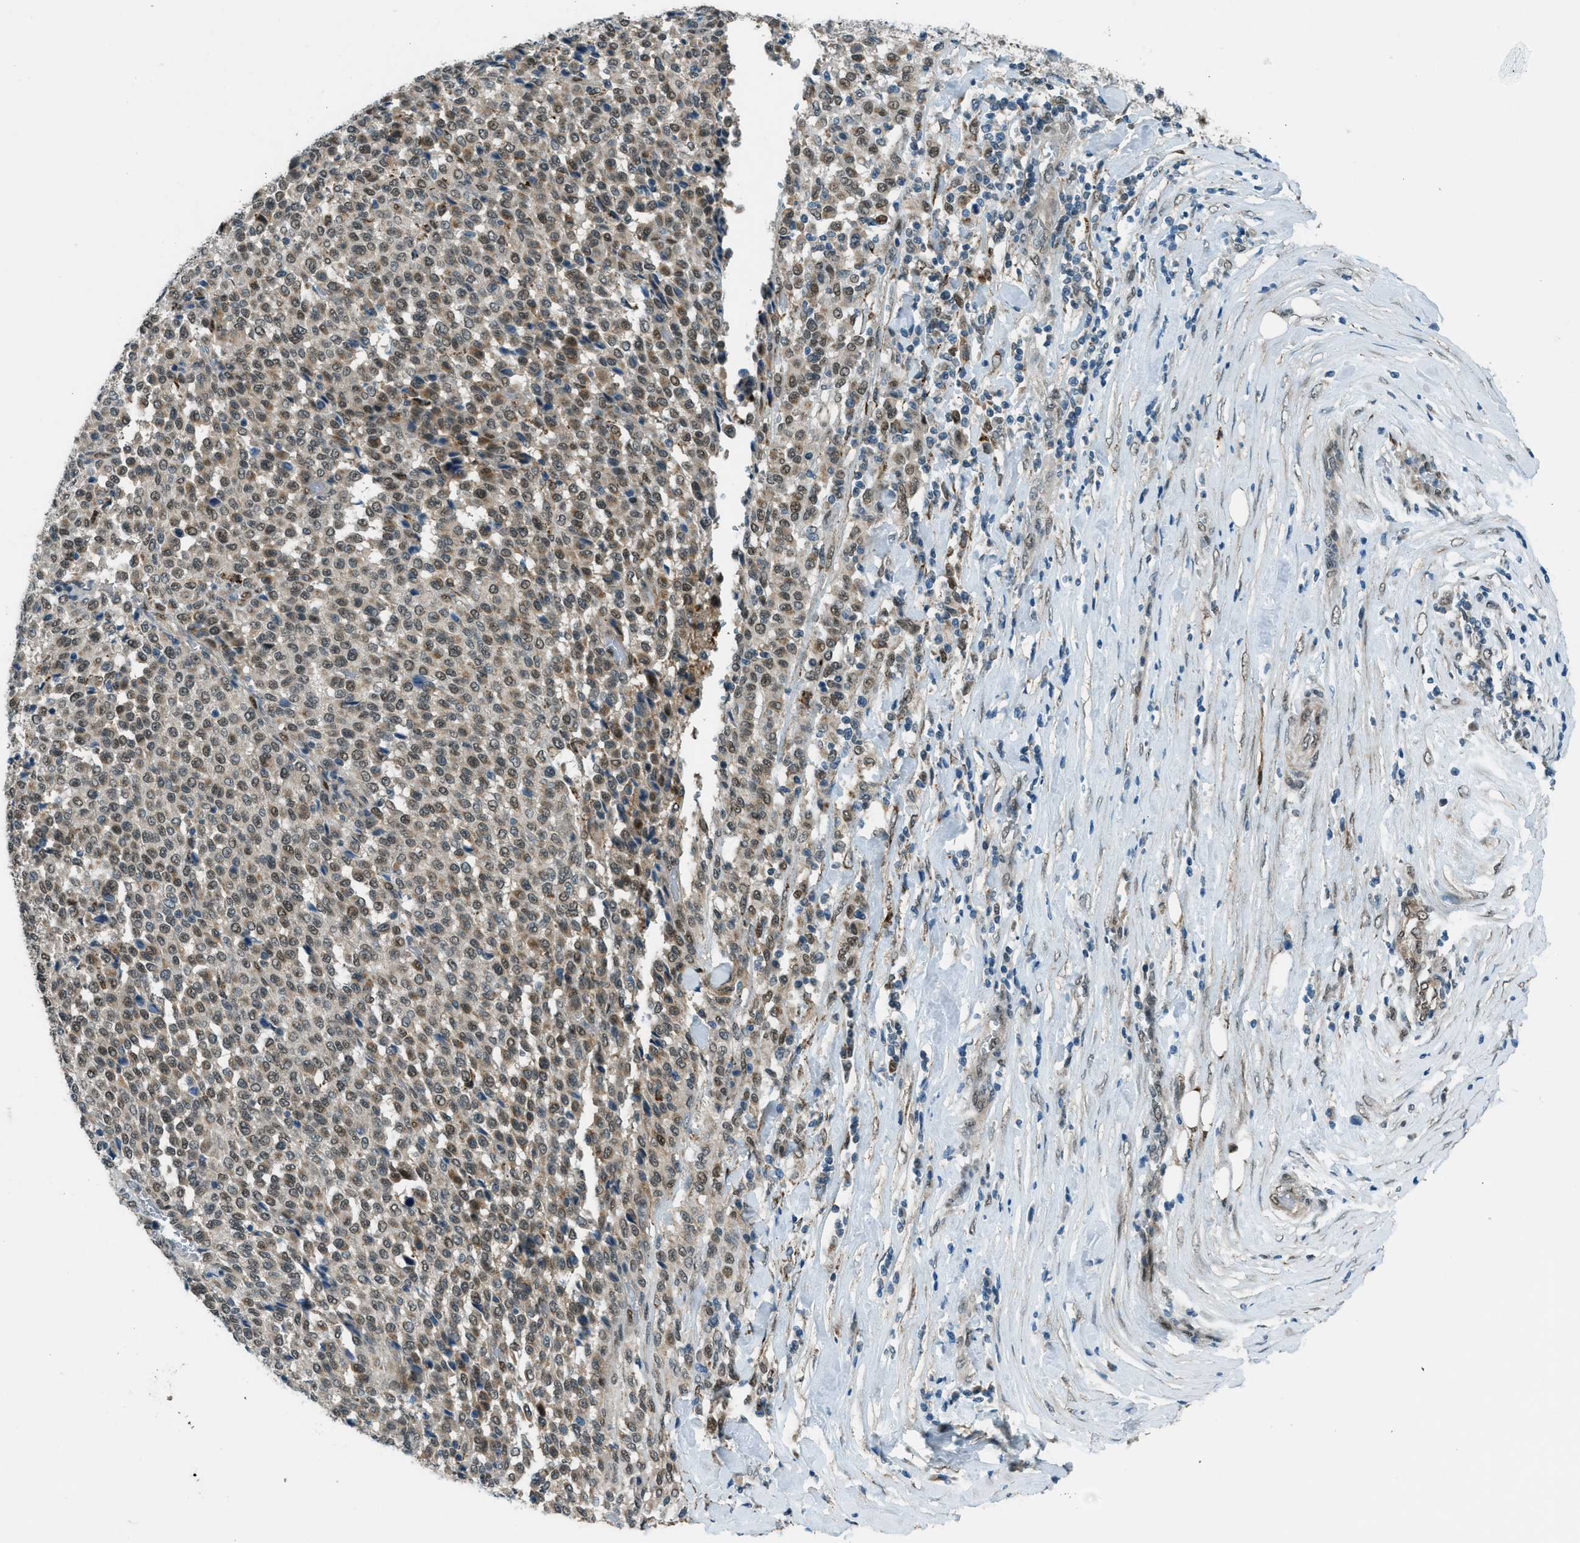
{"staining": {"intensity": "weak", "quantity": "25%-75%", "location": "nuclear"}, "tissue": "melanoma", "cell_type": "Tumor cells", "image_type": "cancer", "snomed": [{"axis": "morphology", "description": "Malignant melanoma, Metastatic site"}, {"axis": "topography", "description": "Pancreas"}], "caption": "Protein expression analysis of malignant melanoma (metastatic site) exhibits weak nuclear expression in approximately 25%-75% of tumor cells. (brown staining indicates protein expression, while blue staining denotes nuclei).", "gene": "NPEPL1", "patient": {"sex": "female", "age": 30}}